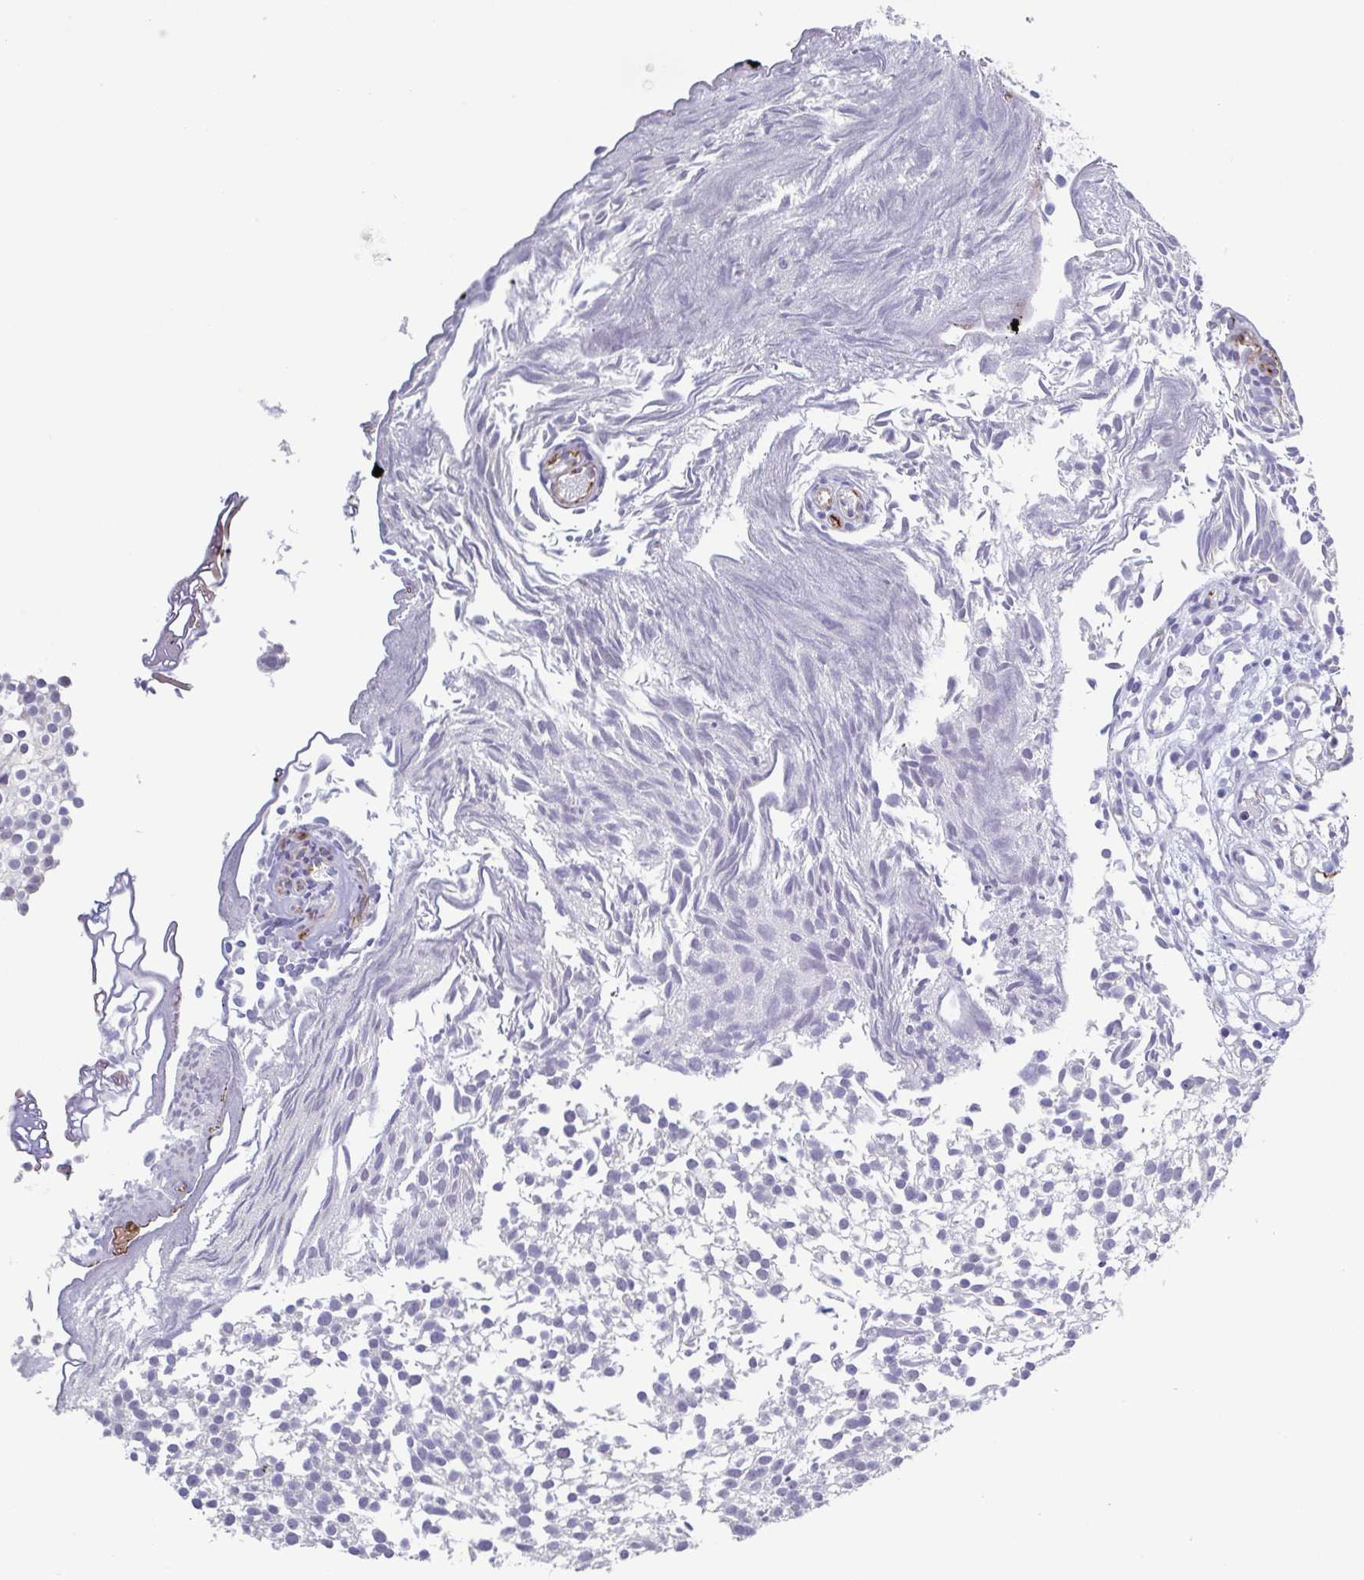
{"staining": {"intensity": "negative", "quantity": "none", "location": "none"}, "tissue": "urothelial cancer", "cell_type": "Tumor cells", "image_type": "cancer", "snomed": [{"axis": "morphology", "description": "Urothelial carcinoma, Low grade"}, {"axis": "topography", "description": "Urinary bladder"}], "caption": "This is an immunohistochemistry (IHC) image of urothelial carcinoma (low-grade). There is no positivity in tumor cells.", "gene": "TMEM92", "patient": {"sex": "male", "age": 70}}